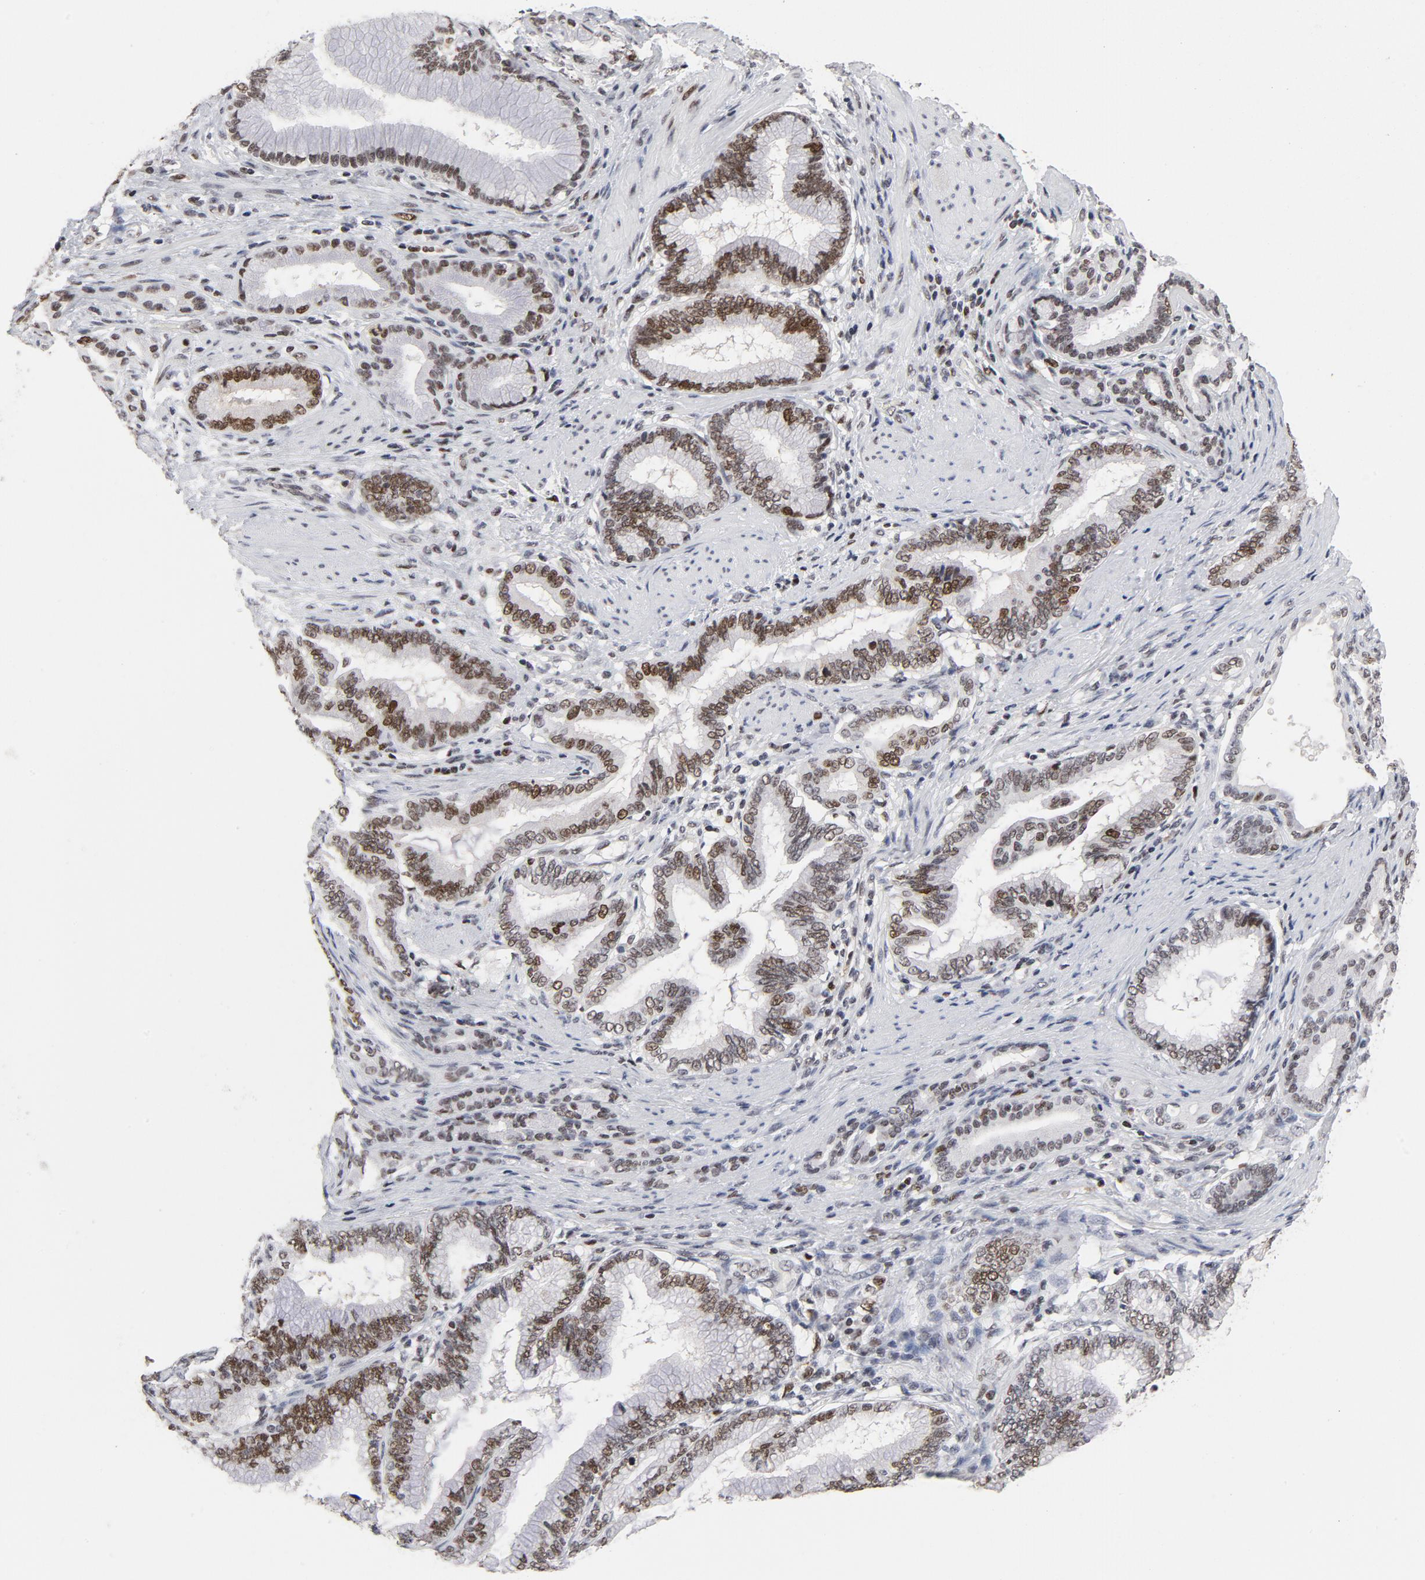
{"staining": {"intensity": "weak", "quantity": "25%-75%", "location": "nuclear"}, "tissue": "pancreatic cancer", "cell_type": "Tumor cells", "image_type": "cancer", "snomed": [{"axis": "morphology", "description": "Adenocarcinoma, NOS"}, {"axis": "topography", "description": "Pancreas"}], "caption": "Approximately 25%-75% of tumor cells in human pancreatic cancer (adenocarcinoma) reveal weak nuclear protein positivity as visualized by brown immunohistochemical staining.", "gene": "RFC4", "patient": {"sex": "female", "age": 64}}